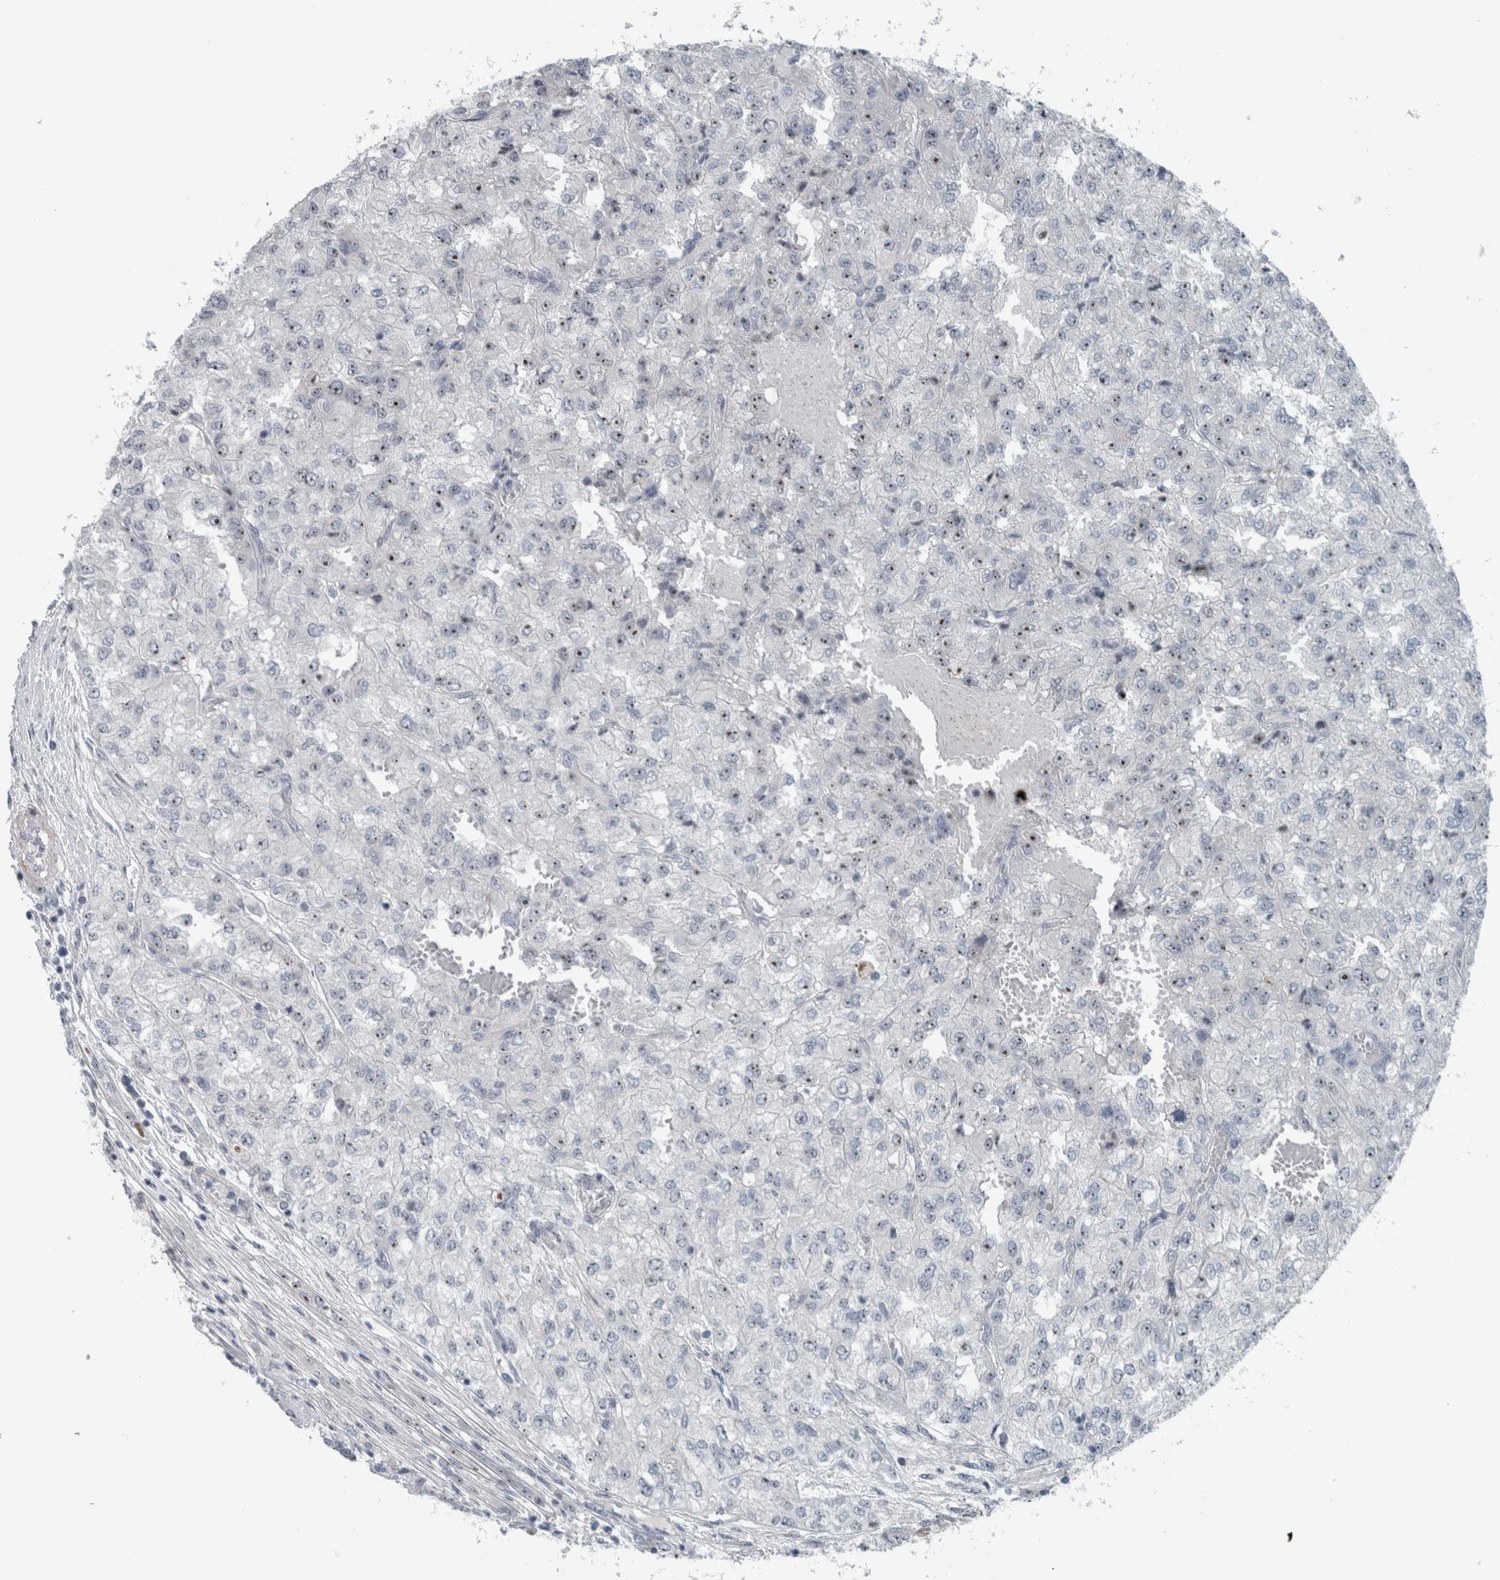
{"staining": {"intensity": "weak", "quantity": "25%-75%", "location": "nuclear"}, "tissue": "renal cancer", "cell_type": "Tumor cells", "image_type": "cancer", "snomed": [{"axis": "morphology", "description": "Adenocarcinoma, NOS"}, {"axis": "topography", "description": "Kidney"}], "caption": "Immunohistochemical staining of human renal adenocarcinoma shows low levels of weak nuclear expression in approximately 25%-75% of tumor cells.", "gene": "UTP6", "patient": {"sex": "female", "age": 54}}